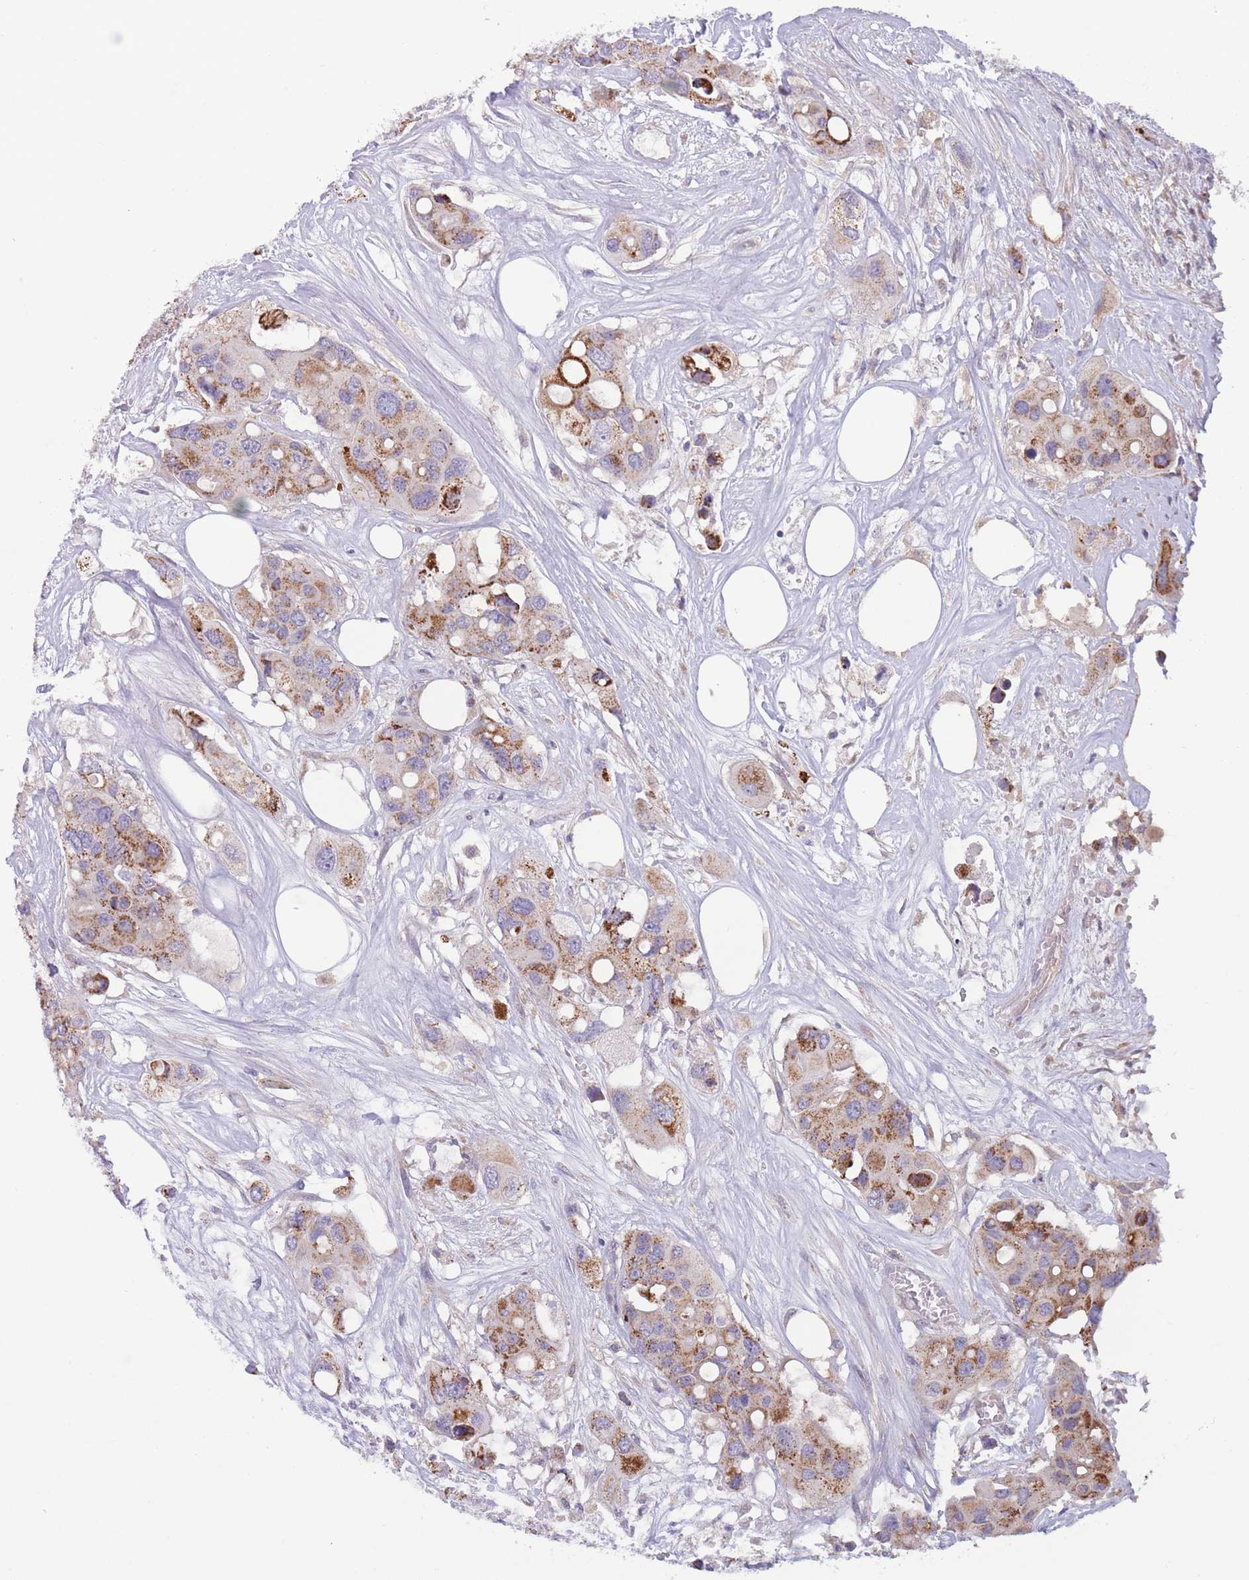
{"staining": {"intensity": "moderate", "quantity": ">75%", "location": "cytoplasmic/membranous"}, "tissue": "colorectal cancer", "cell_type": "Tumor cells", "image_type": "cancer", "snomed": [{"axis": "morphology", "description": "Adenocarcinoma, NOS"}, {"axis": "topography", "description": "Colon"}], "caption": "Moderate cytoplasmic/membranous expression is seen in about >75% of tumor cells in colorectal adenocarcinoma. The staining was performed using DAB, with brown indicating positive protein expression. Nuclei are stained blue with hematoxylin.", "gene": "SLC25A42", "patient": {"sex": "male", "age": 77}}